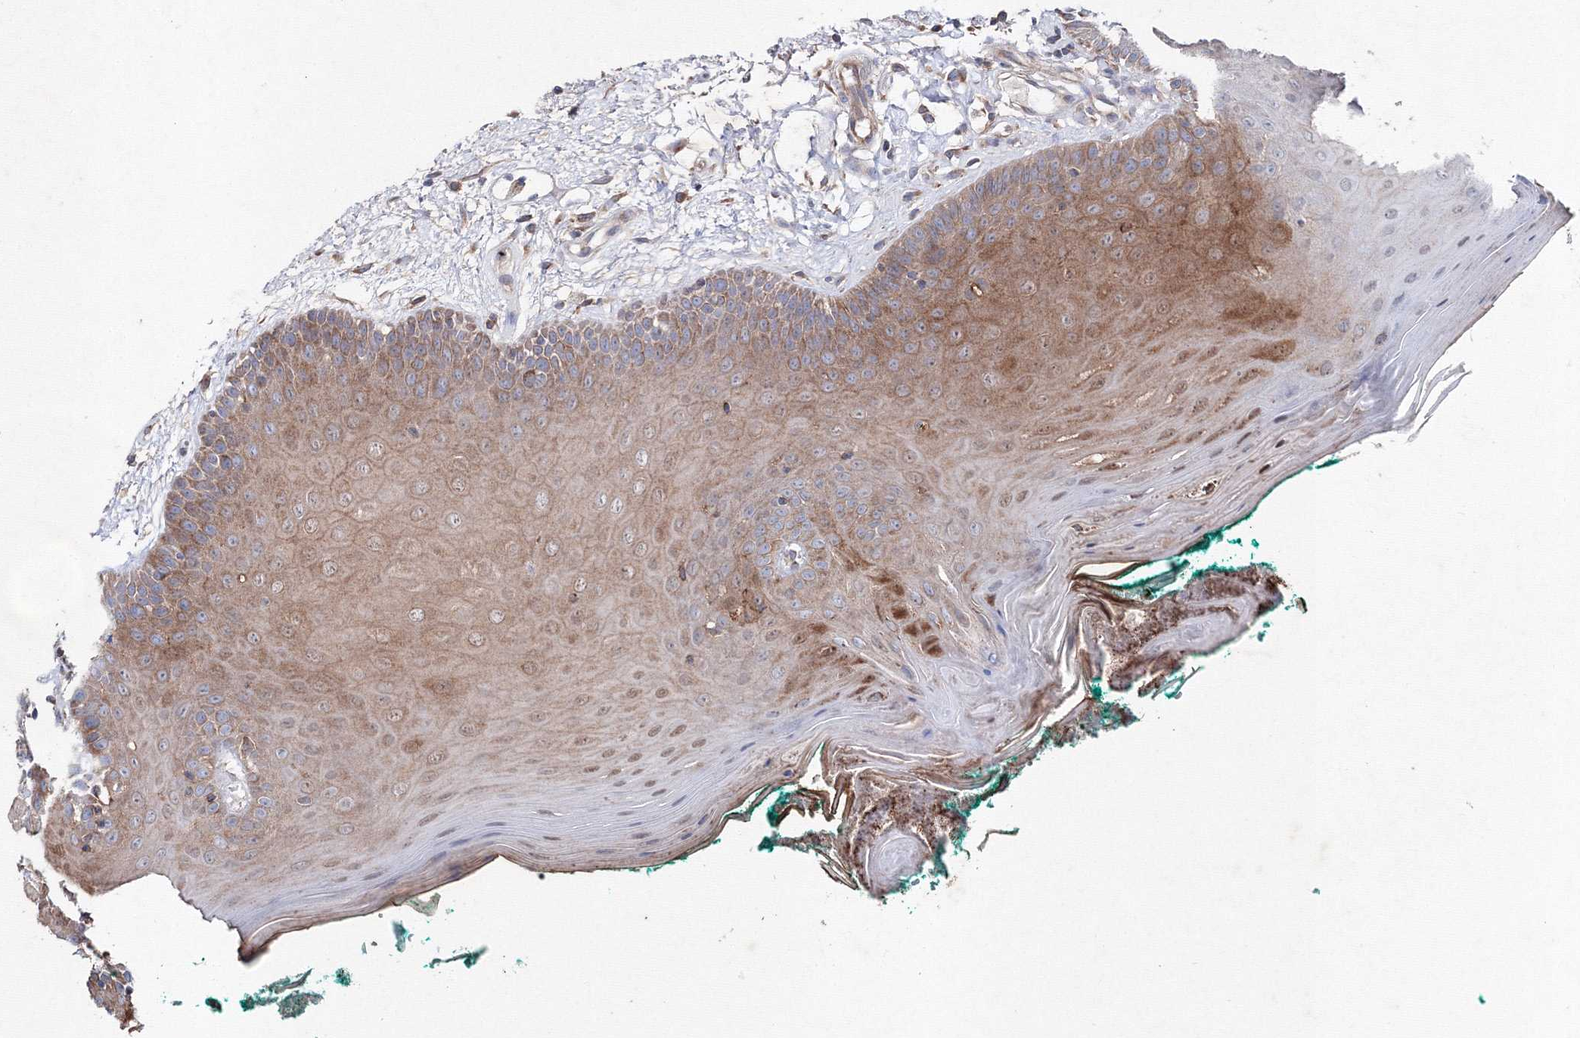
{"staining": {"intensity": "moderate", "quantity": ">75%", "location": "cytoplasmic/membranous"}, "tissue": "oral mucosa", "cell_type": "Squamous epithelial cells", "image_type": "normal", "snomed": [{"axis": "morphology", "description": "Normal tissue, NOS"}, {"axis": "topography", "description": "Skeletal muscle"}, {"axis": "topography", "description": "Oral tissue"}], "caption": "Immunohistochemistry of unremarkable oral mucosa displays medium levels of moderate cytoplasmic/membranous expression in approximately >75% of squamous epithelial cells. The staining was performed using DAB, with brown indicating positive protein expression. Nuclei are stained blue with hematoxylin.", "gene": "GFM1", "patient": {"sex": "male", "age": 58}}